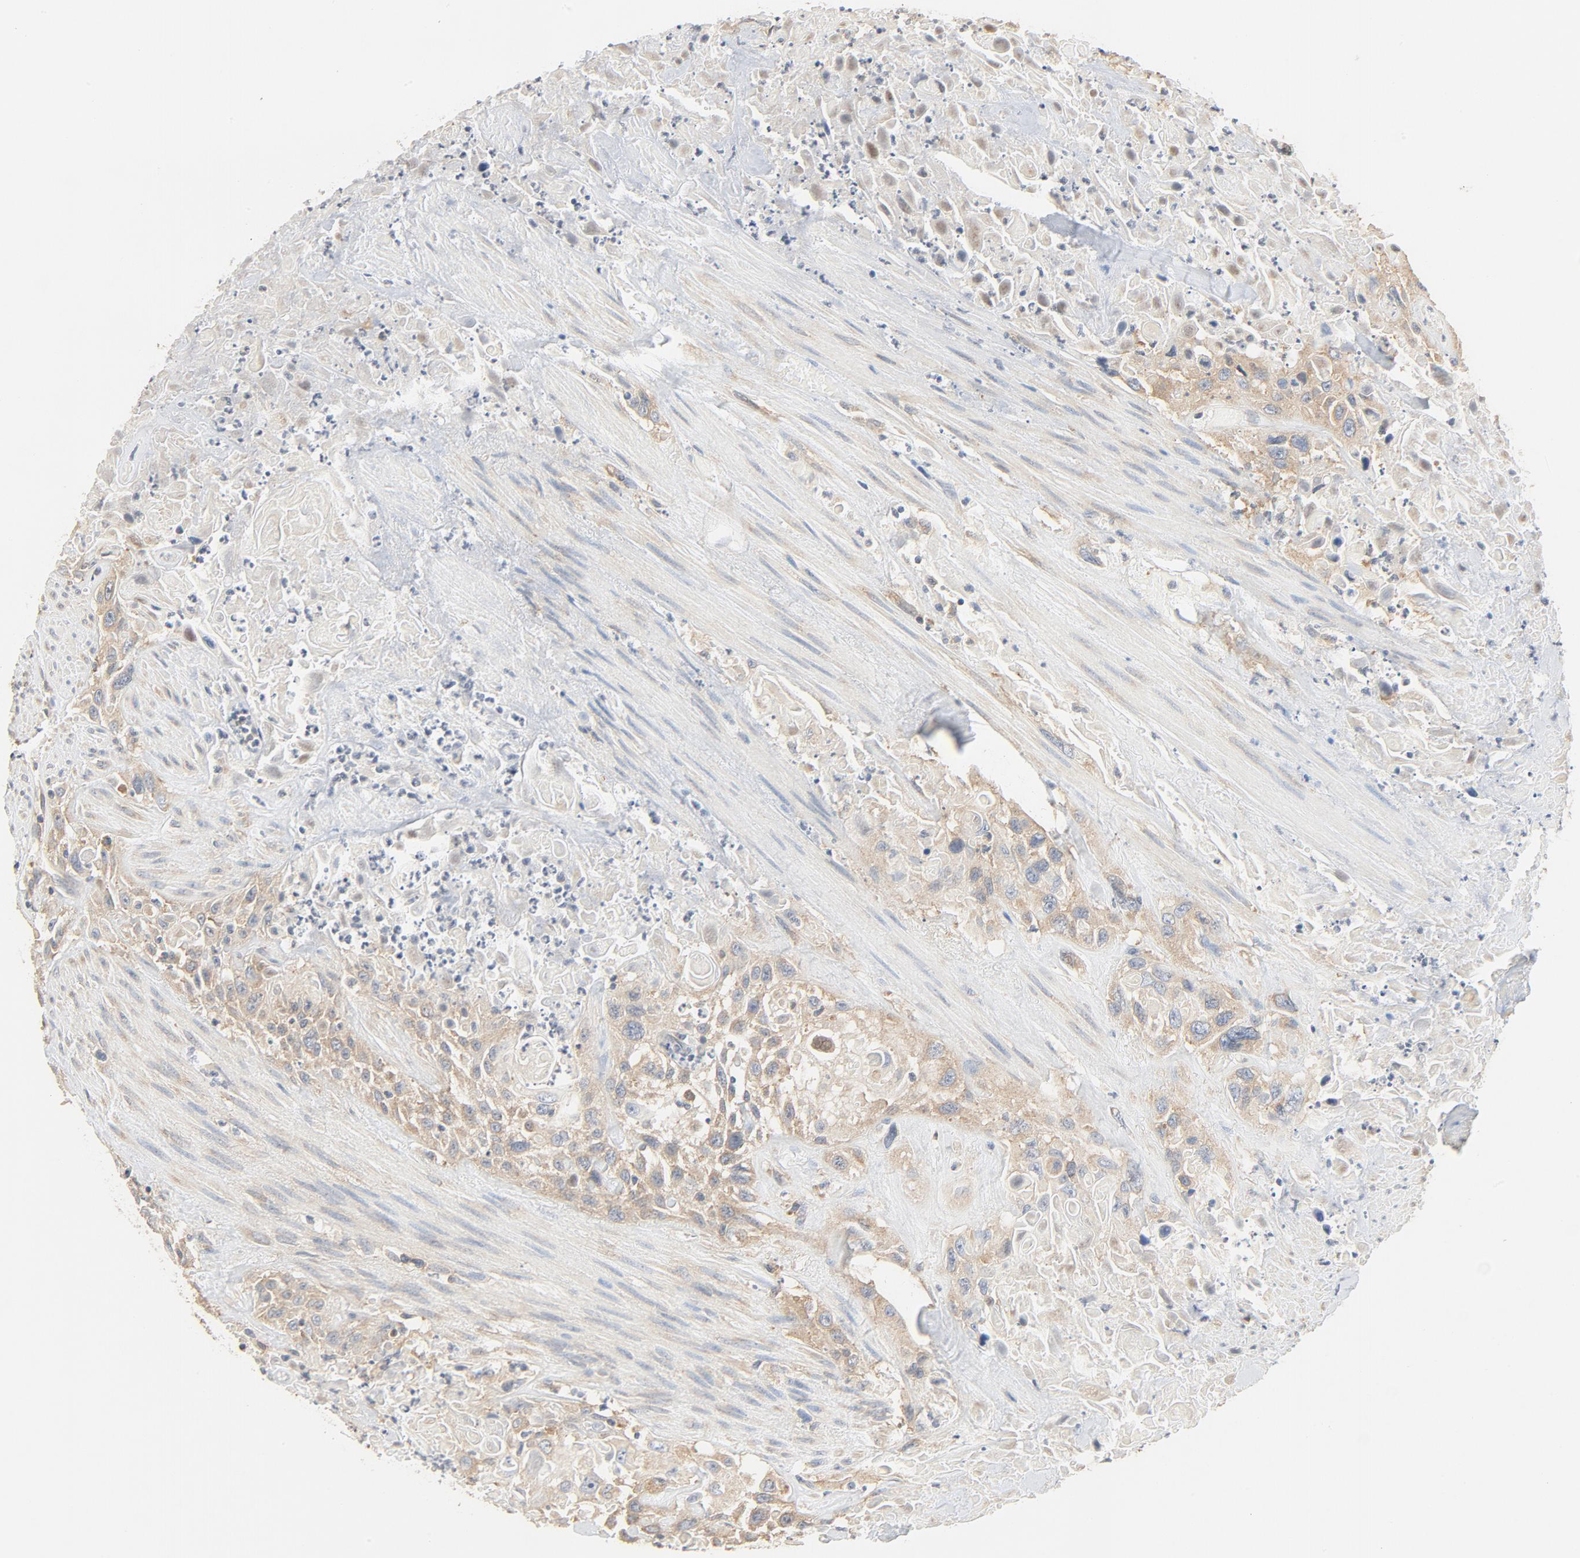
{"staining": {"intensity": "moderate", "quantity": ">75%", "location": "cytoplasmic/membranous"}, "tissue": "urothelial cancer", "cell_type": "Tumor cells", "image_type": "cancer", "snomed": [{"axis": "morphology", "description": "Urothelial carcinoma, High grade"}, {"axis": "topography", "description": "Urinary bladder"}], "caption": "Immunohistochemistry (IHC) of urothelial carcinoma (high-grade) exhibits medium levels of moderate cytoplasmic/membranous staining in approximately >75% of tumor cells. Nuclei are stained in blue.", "gene": "RPS6", "patient": {"sex": "female", "age": 84}}